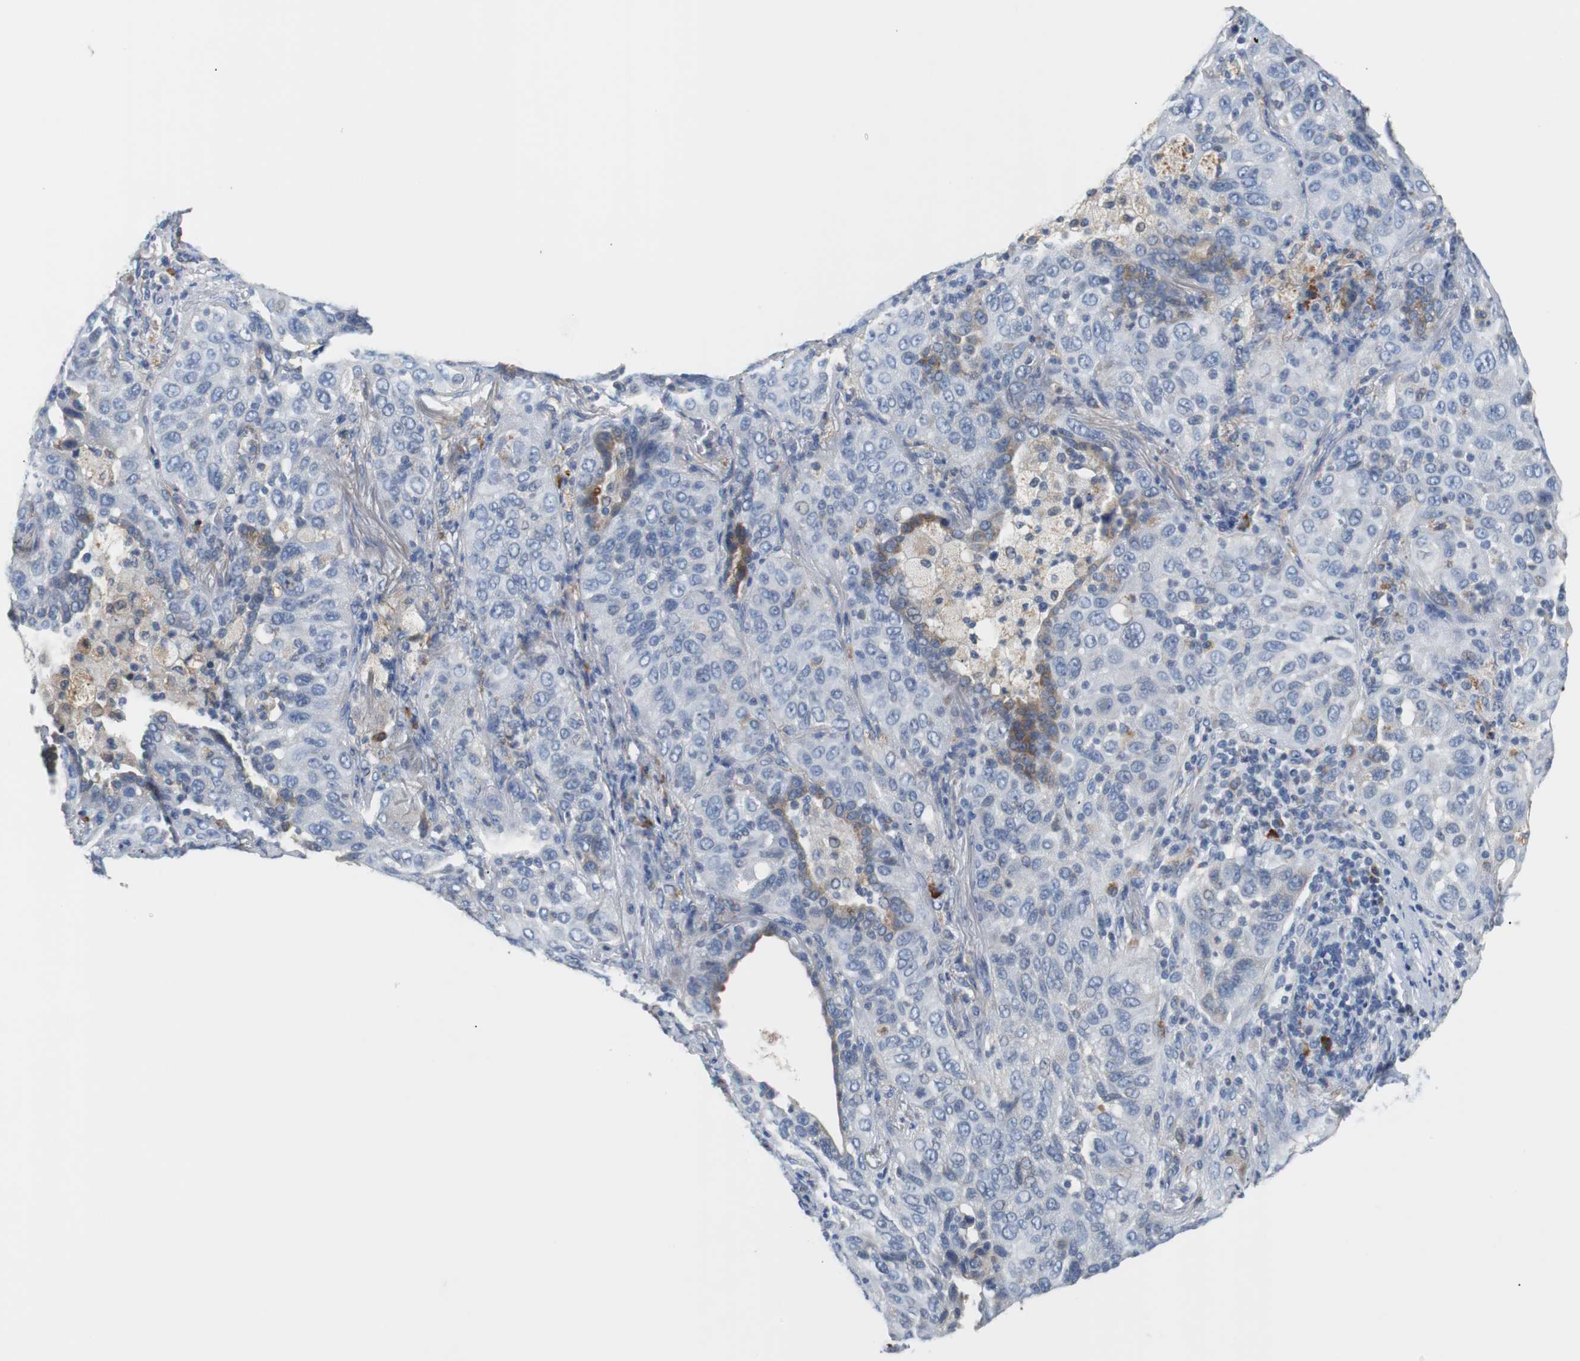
{"staining": {"intensity": "negative", "quantity": "none", "location": "none"}, "tissue": "lung cancer", "cell_type": "Tumor cells", "image_type": "cancer", "snomed": [{"axis": "morphology", "description": "Squamous cell carcinoma, NOS"}, {"axis": "topography", "description": "Lung"}], "caption": "A high-resolution micrograph shows IHC staining of lung cancer, which reveals no significant staining in tumor cells. (Stains: DAB (3,3'-diaminobenzidine) immunohistochemistry with hematoxylin counter stain, Microscopy: brightfield microscopy at high magnification).", "gene": "PDIA4", "patient": {"sex": "female", "age": 67}}